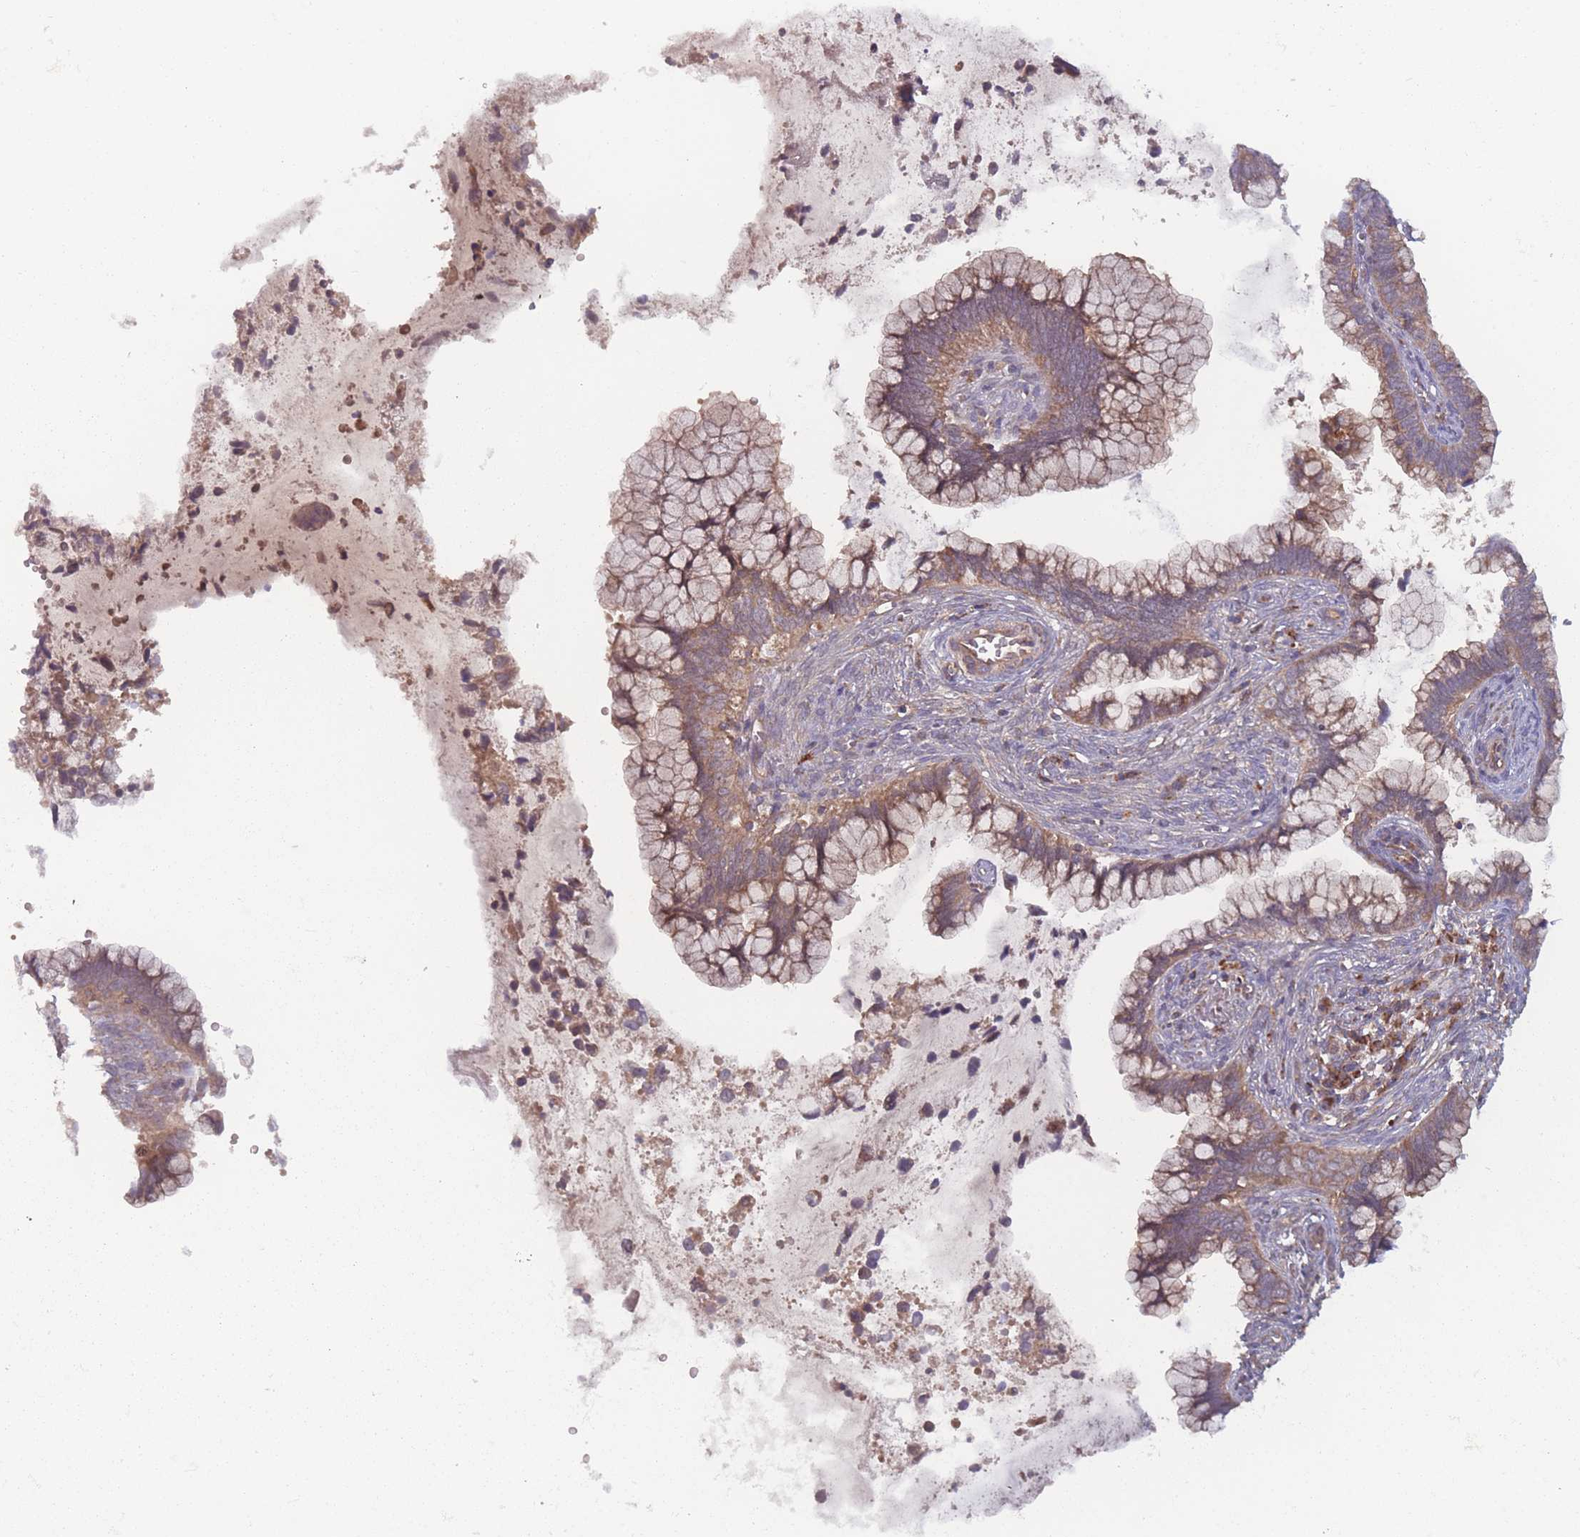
{"staining": {"intensity": "weak", "quantity": ">75%", "location": "cytoplasmic/membranous"}, "tissue": "cervical cancer", "cell_type": "Tumor cells", "image_type": "cancer", "snomed": [{"axis": "morphology", "description": "Adenocarcinoma, NOS"}, {"axis": "topography", "description": "Cervix"}], "caption": "A brown stain labels weak cytoplasmic/membranous expression of a protein in cervical adenocarcinoma tumor cells.", "gene": "ATP5MG", "patient": {"sex": "female", "age": 44}}